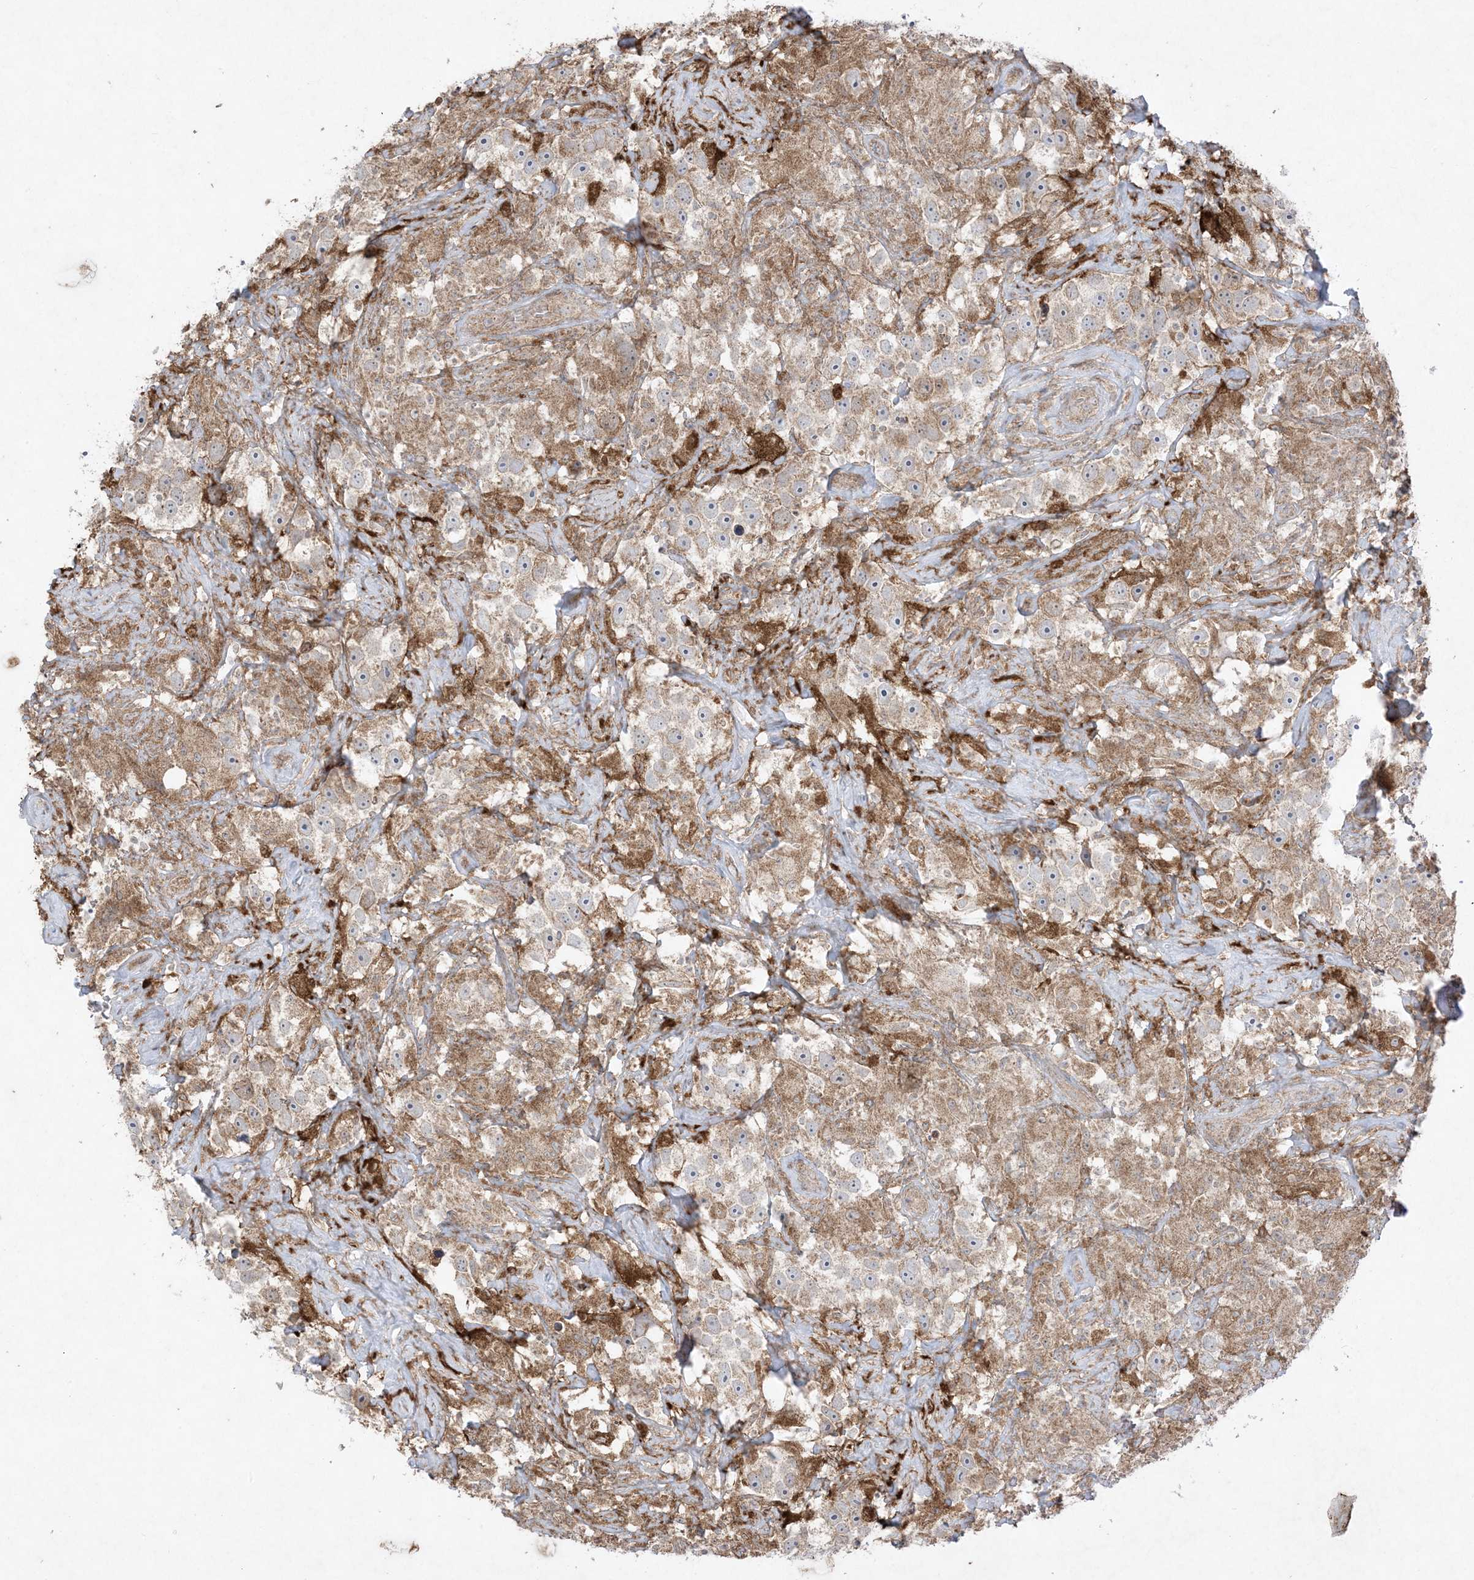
{"staining": {"intensity": "moderate", "quantity": ">75%", "location": "cytoplasmic/membranous"}, "tissue": "testis cancer", "cell_type": "Tumor cells", "image_type": "cancer", "snomed": [{"axis": "morphology", "description": "Seminoma, NOS"}, {"axis": "topography", "description": "Testis"}], "caption": "Moderate cytoplasmic/membranous protein positivity is seen in about >75% of tumor cells in testis cancer. The staining was performed using DAB (3,3'-diaminobenzidine) to visualize the protein expression in brown, while the nuclei were stained in blue with hematoxylin (Magnification: 20x).", "gene": "UBE2C", "patient": {"sex": "male", "age": 49}}